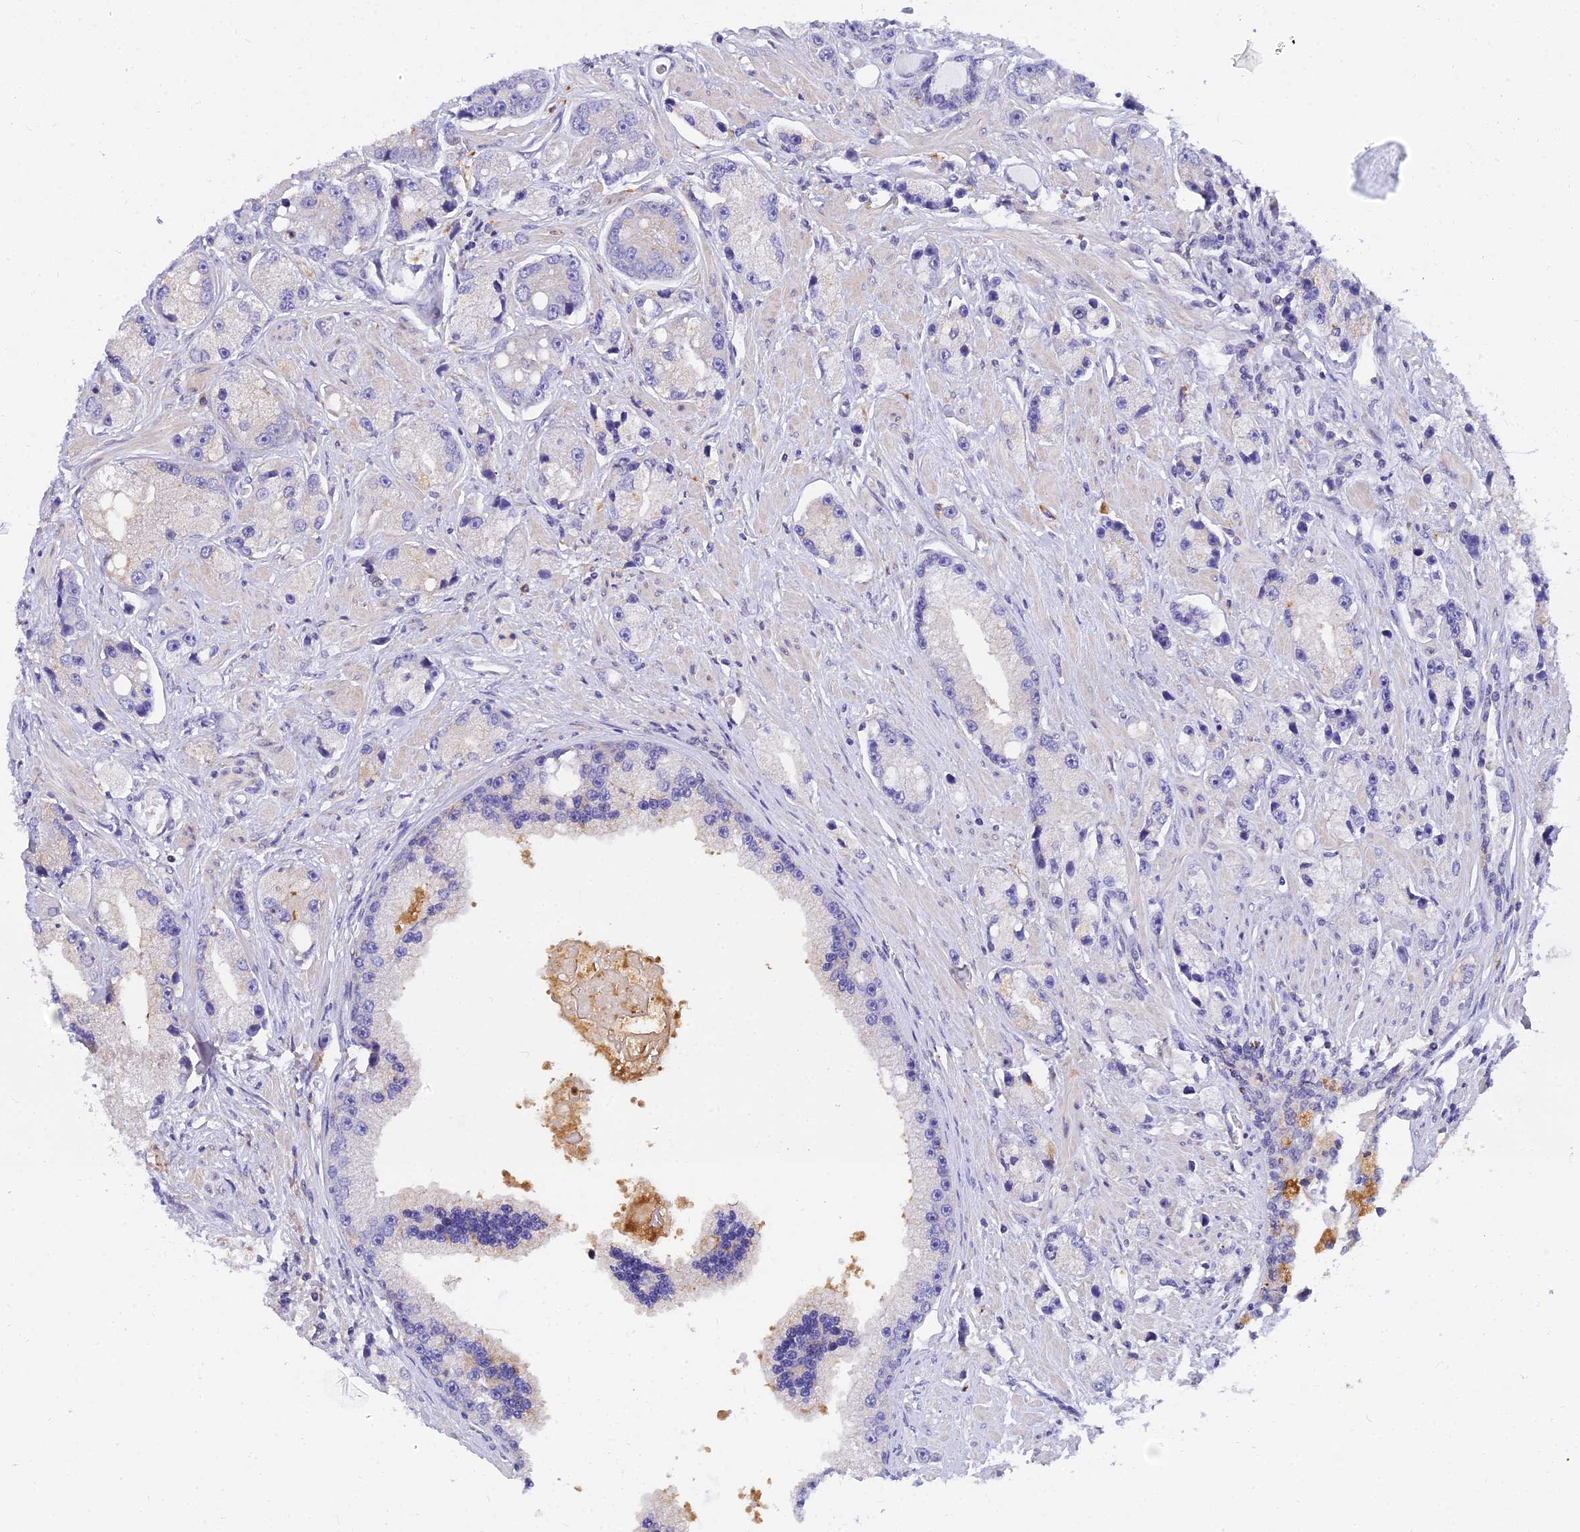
{"staining": {"intensity": "negative", "quantity": "none", "location": "none"}, "tissue": "prostate cancer", "cell_type": "Tumor cells", "image_type": "cancer", "snomed": [{"axis": "morphology", "description": "Adenocarcinoma, High grade"}, {"axis": "topography", "description": "Prostate"}], "caption": "An image of prostate adenocarcinoma (high-grade) stained for a protein displays no brown staining in tumor cells.", "gene": "ARL8B", "patient": {"sex": "male", "age": 74}}